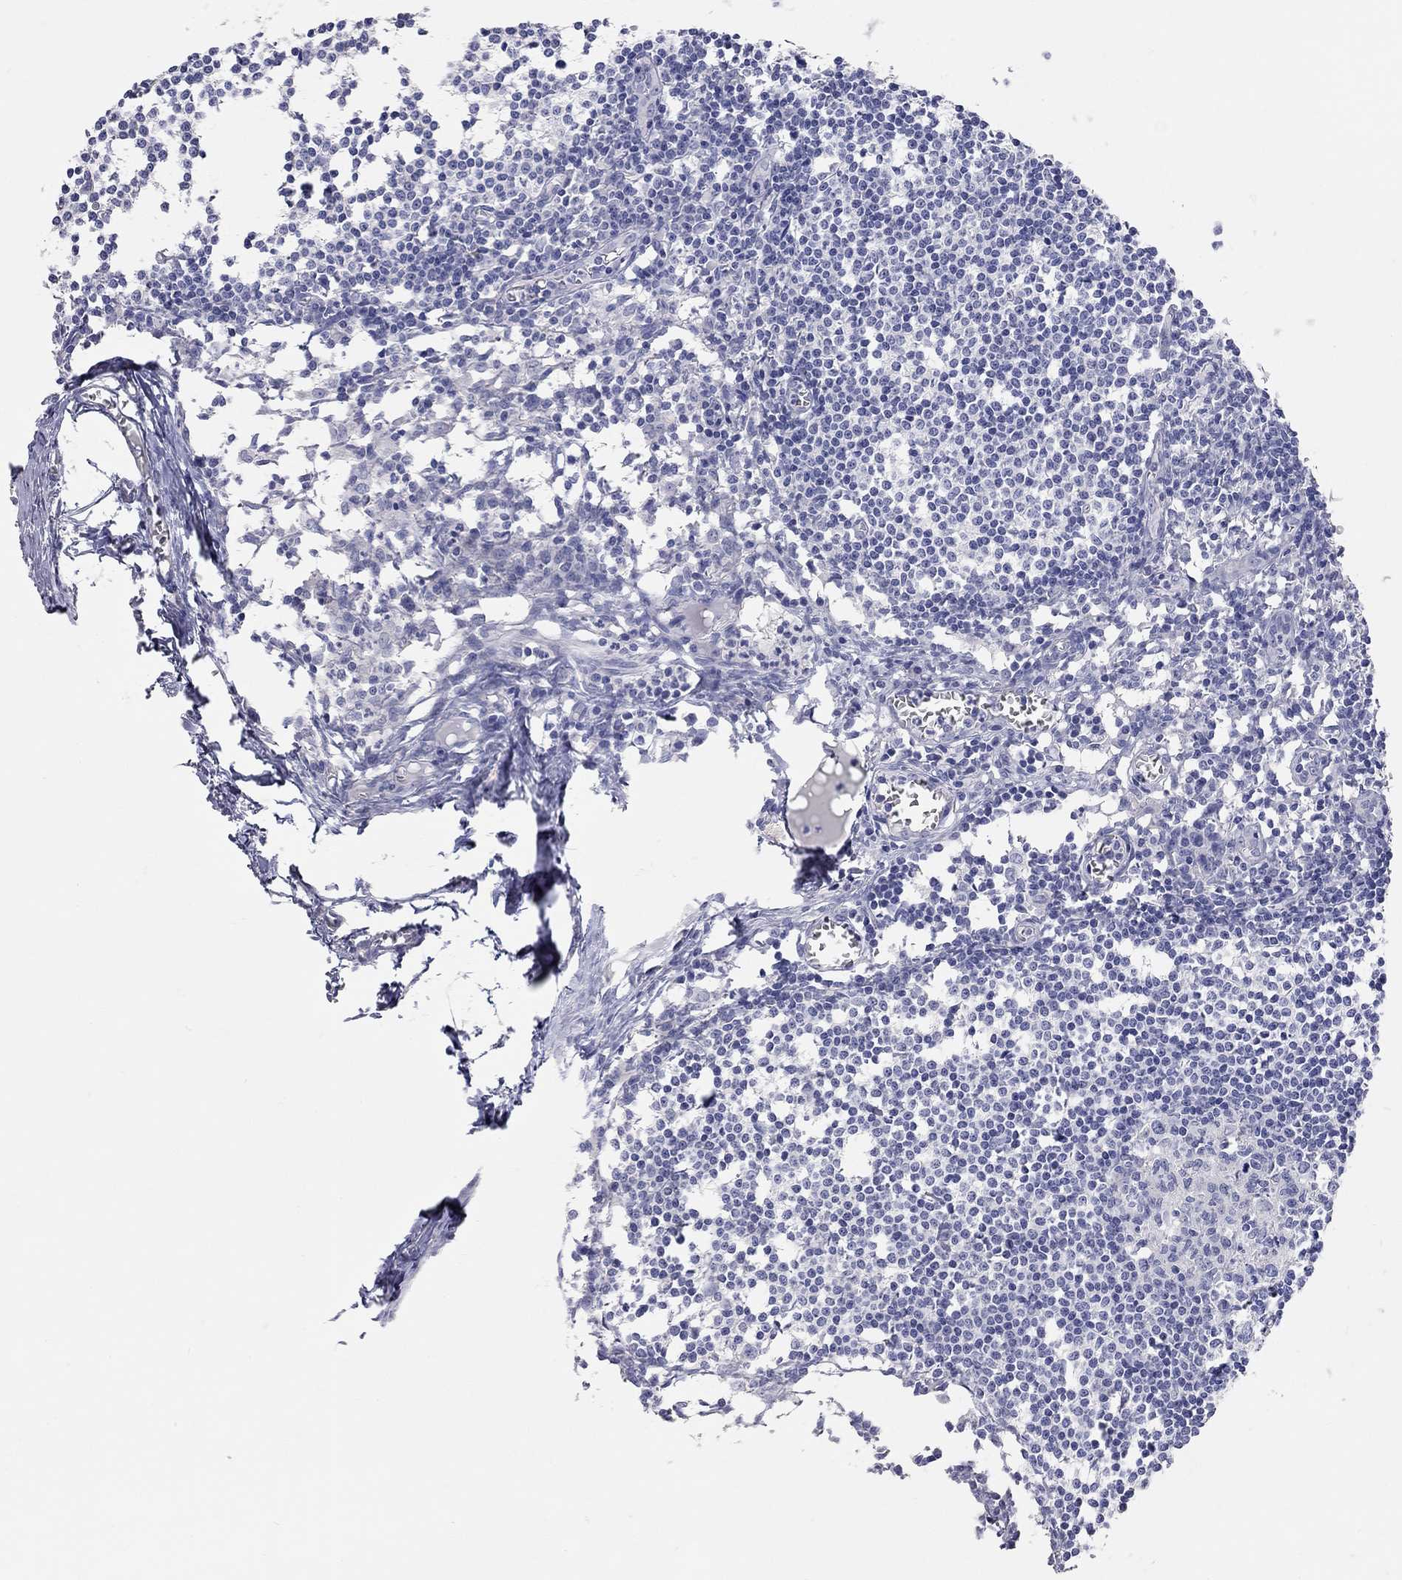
{"staining": {"intensity": "negative", "quantity": "none", "location": "none"}, "tissue": "lymph node", "cell_type": "Germinal center cells", "image_type": "normal", "snomed": [{"axis": "morphology", "description": "Normal tissue, NOS"}, {"axis": "topography", "description": "Lymph node"}], "caption": "DAB (3,3'-diaminobenzidine) immunohistochemical staining of benign lymph node demonstrates no significant positivity in germinal center cells.", "gene": "WASF3", "patient": {"sex": "male", "age": 59}}